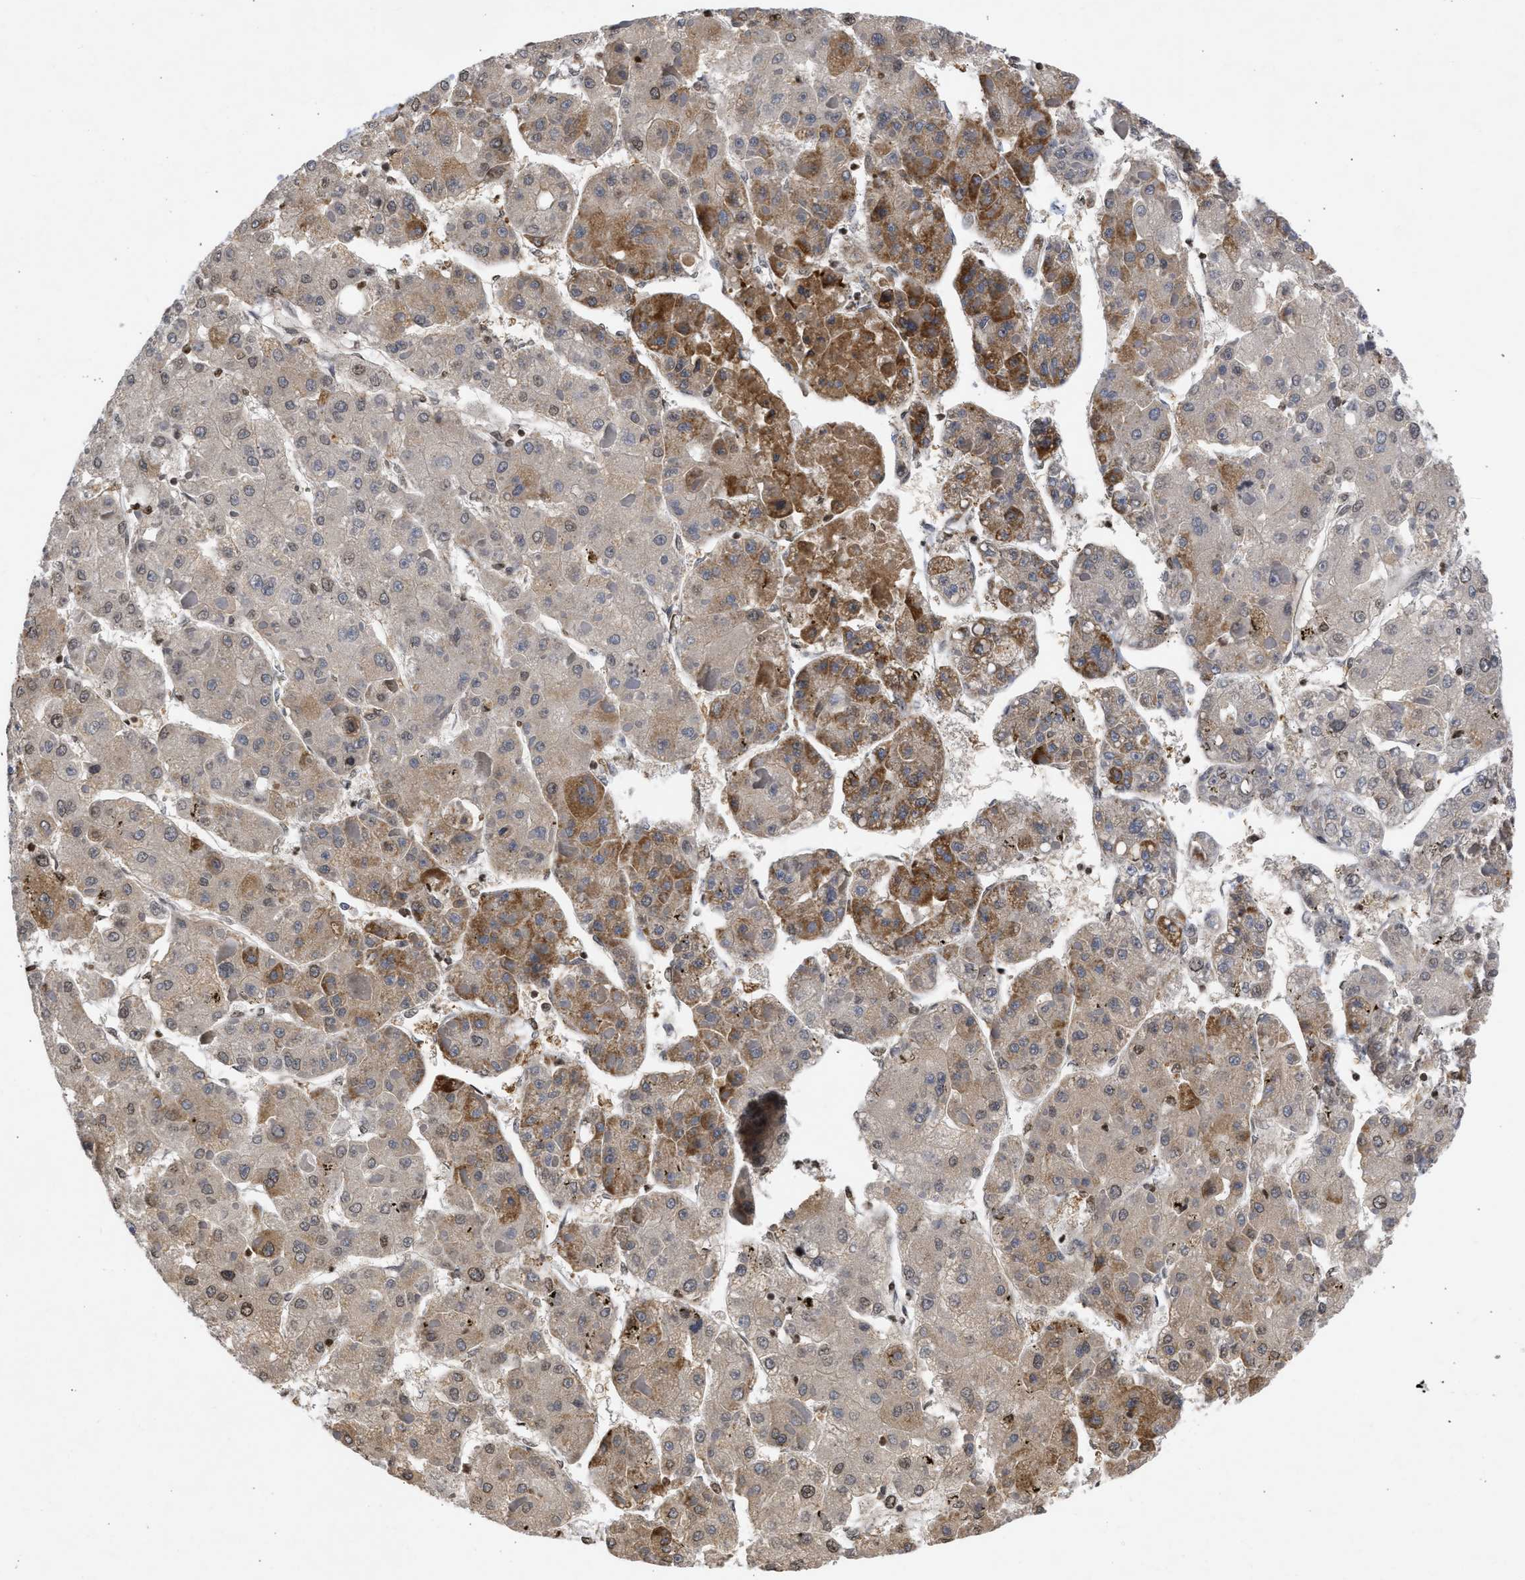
{"staining": {"intensity": "moderate", "quantity": "<25%", "location": "cytoplasmic/membranous"}, "tissue": "liver cancer", "cell_type": "Tumor cells", "image_type": "cancer", "snomed": [{"axis": "morphology", "description": "Carcinoma, Hepatocellular, NOS"}, {"axis": "topography", "description": "Liver"}], "caption": "IHC of human liver hepatocellular carcinoma displays low levels of moderate cytoplasmic/membranous staining in approximately <25% of tumor cells.", "gene": "NUP35", "patient": {"sex": "female", "age": 73}}